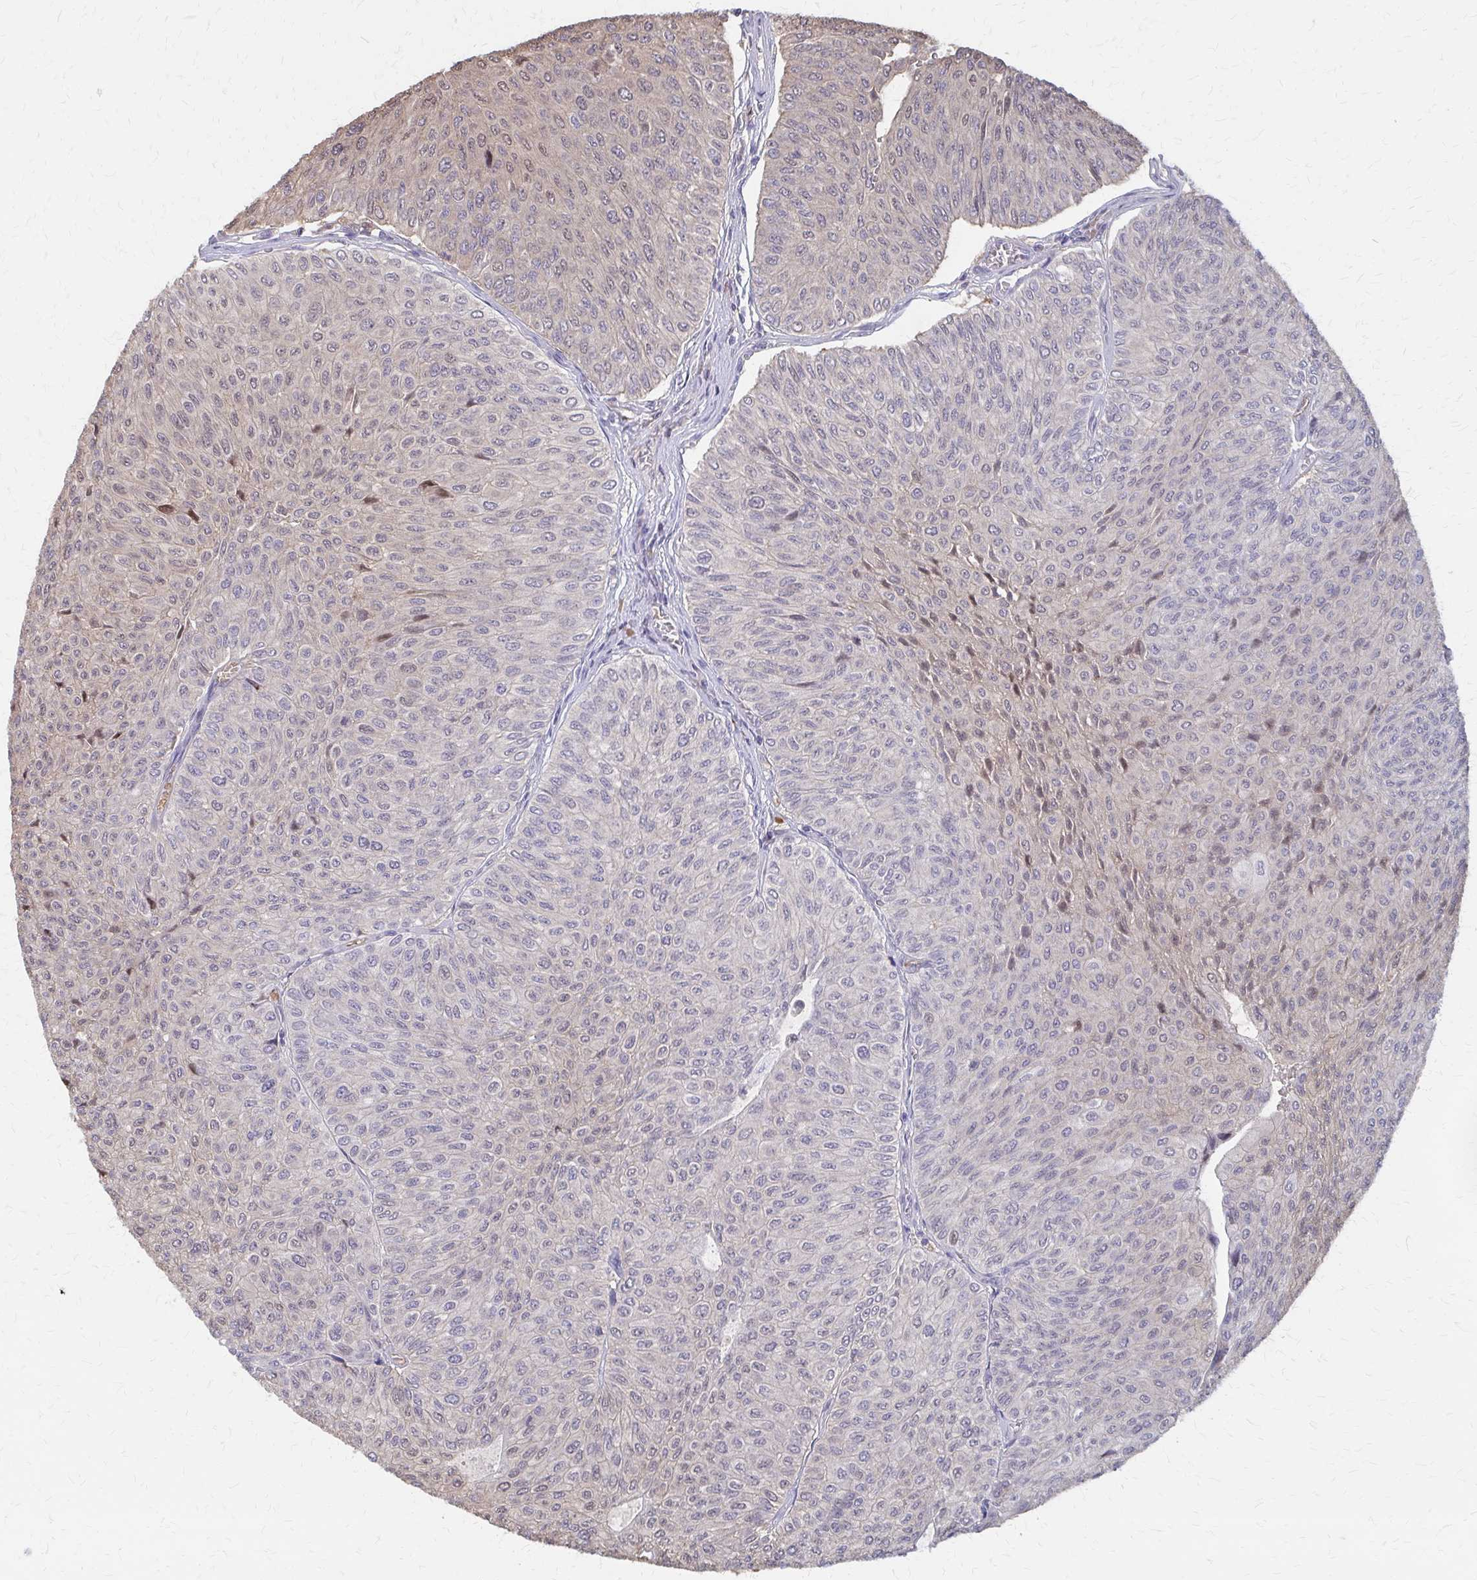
{"staining": {"intensity": "weak", "quantity": "25%-75%", "location": "nuclear"}, "tissue": "urothelial cancer", "cell_type": "Tumor cells", "image_type": "cancer", "snomed": [{"axis": "morphology", "description": "Urothelial carcinoma, NOS"}, {"axis": "topography", "description": "Urinary bladder"}], "caption": "Protein analysis of transitional cell carcinoma tissue displays weak nuclear expression in approximately 25%-75% of tumor cells.", "gene": "IFI44L", "patient": {"sex": "male", "age": 59}}